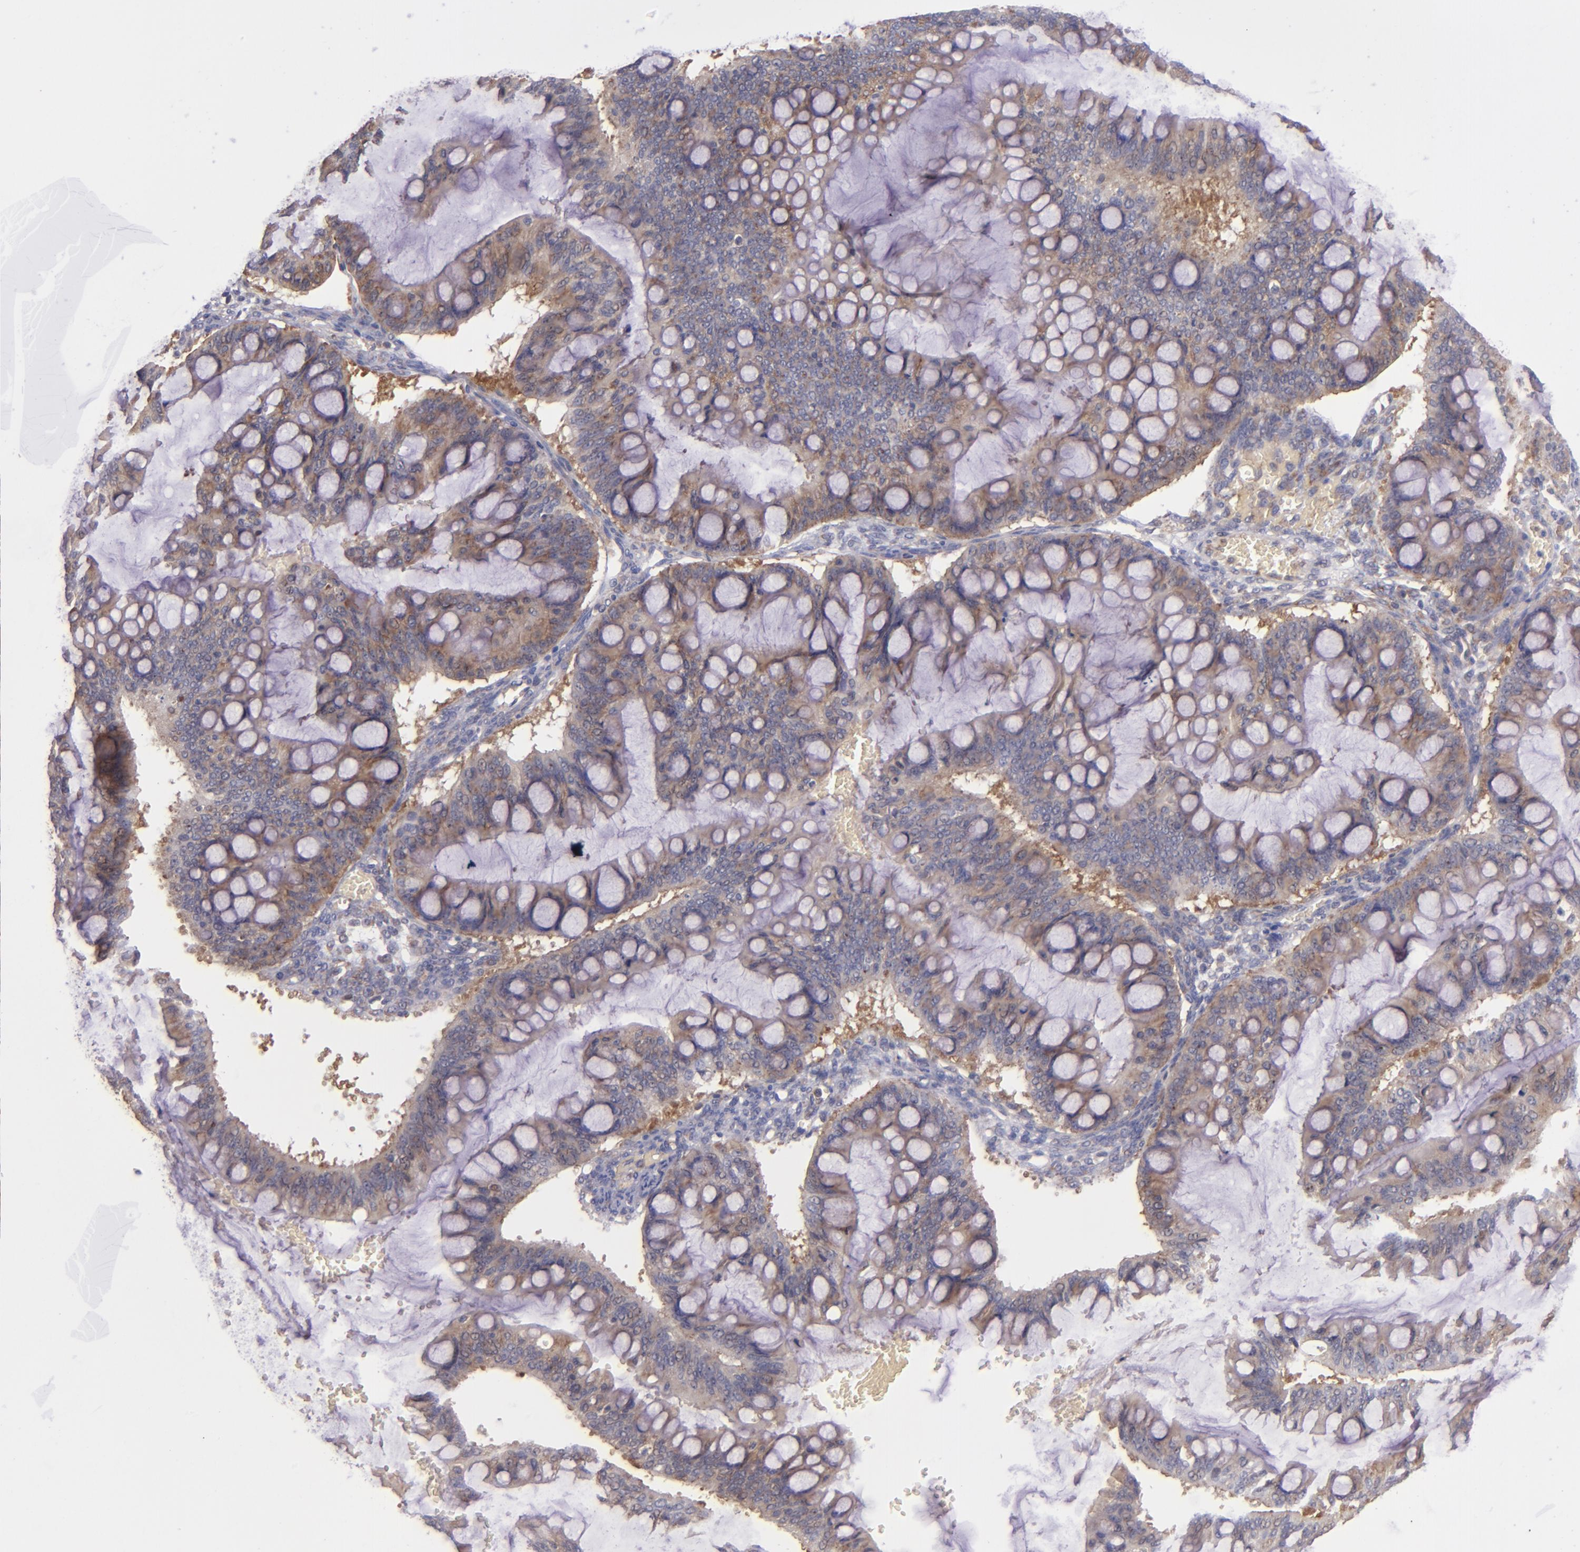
{"staining": {"intensity": "moderate", "quantity": ">75%", "location": "cytoplasmic/membranous"}, "tissue": "ovarian cancer", "cell_type": "Tumor cells", "image_type": "cancer", "snomed": [{"axis": "morphology", "description": "Cystadenocarcinoma, mucinous, NOS"}, {"axis": "topography", "description": "Ovary"}], "caption": "Immunohistochemistry (IHC) of human mucinous cystadenocarcinoma (ovarian) displays medium levels of moderate cytoplasmic/membranous positivity in approximately >75% of tumor cells.", "gene": "EIF4ENIF1", "patient": {"sex": "female", "age": 73}}